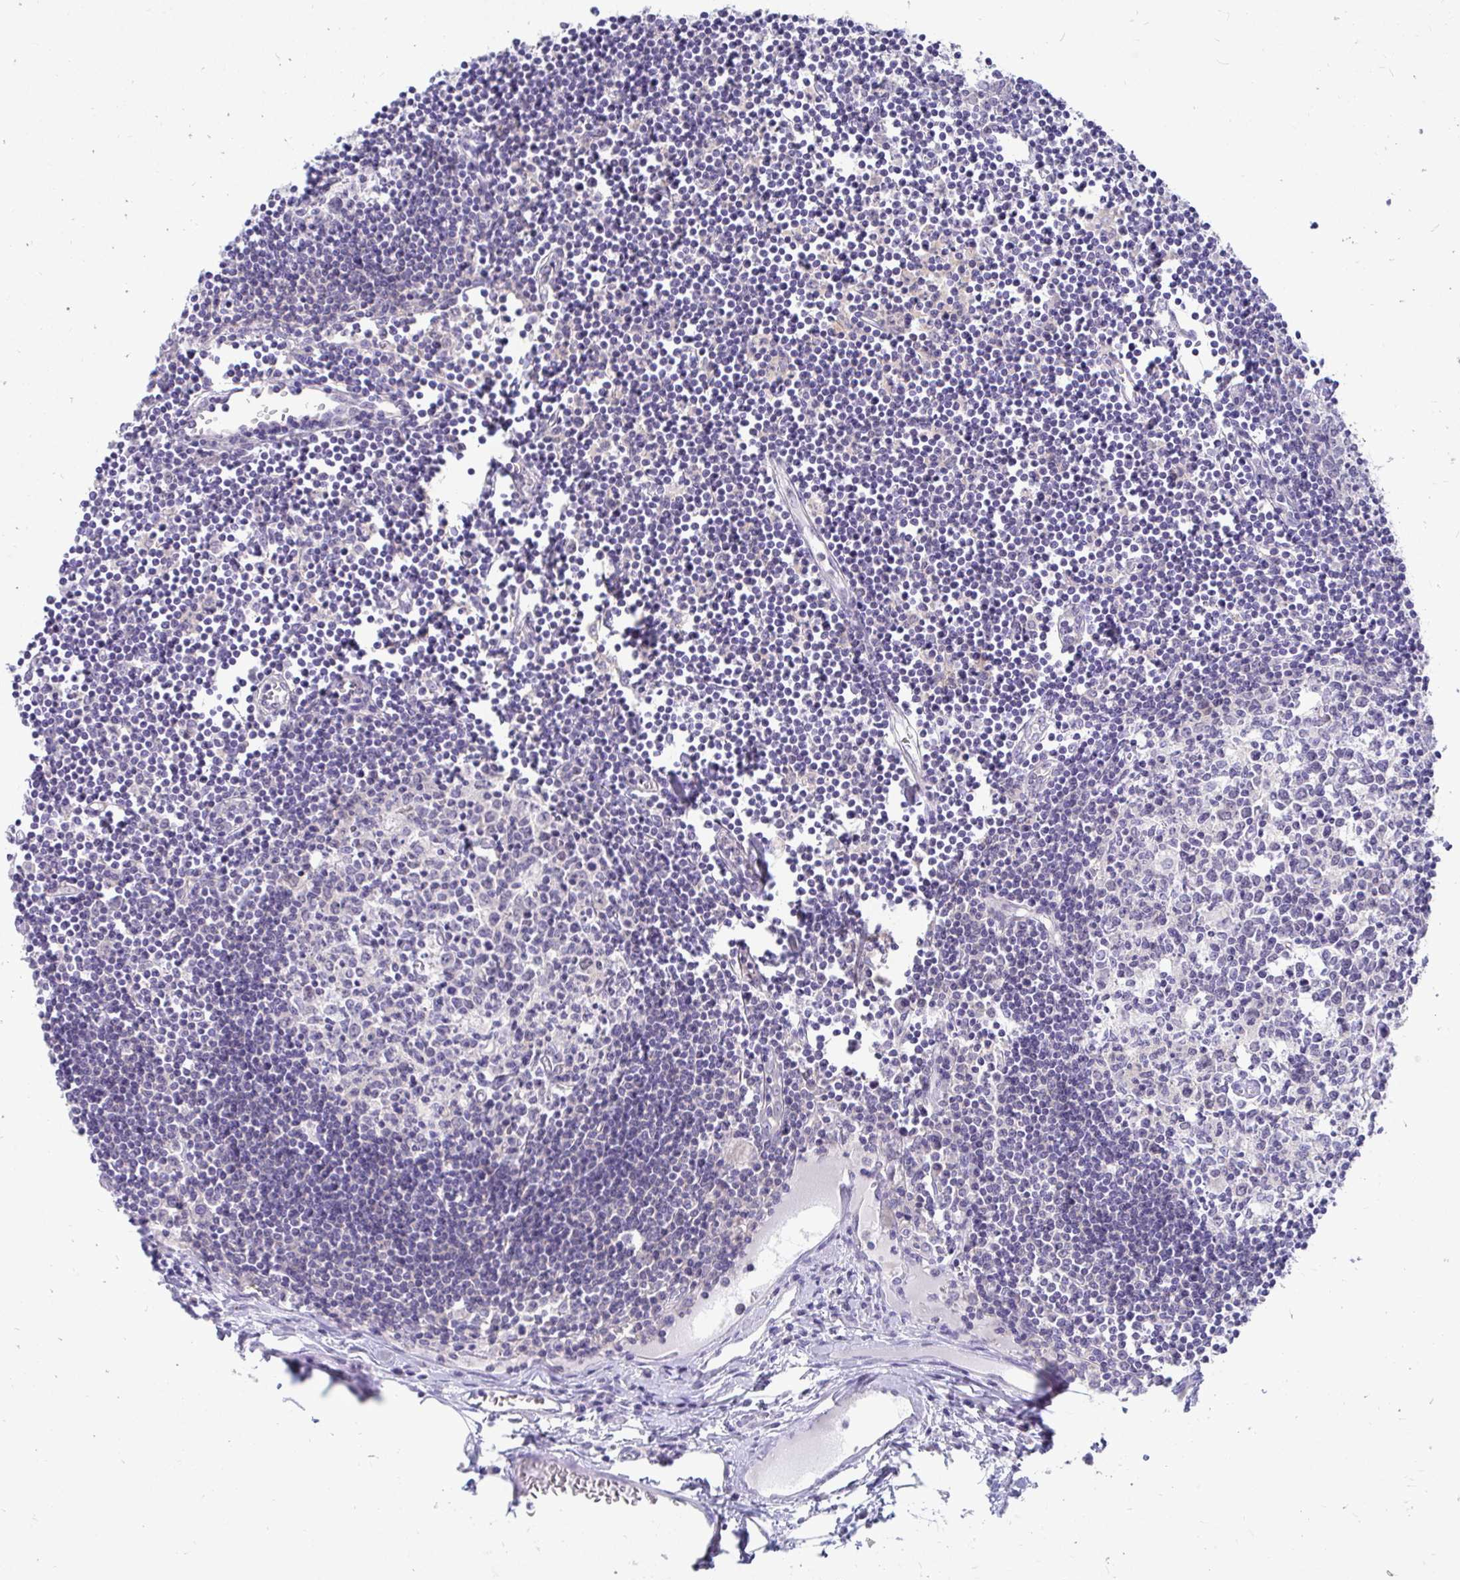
{"staining": {"intensity": "negative", "quantity": "none", "location": "none"}, "tissue": "lymph node", "cell_type": "Germinal center cells", "image_type": "normal", "snomed": [{"axis": "morphology", "description": "Normal tissue, NOS"}, {"axis": "topography", "description": "Lymph node"}], "caption": "Immunohistochemistry (IHC) of normal lymph node demonstrates no staining in germinal center cells.", "gene": "C19orf81", "patient": {"sex": "female", "age": 65}}